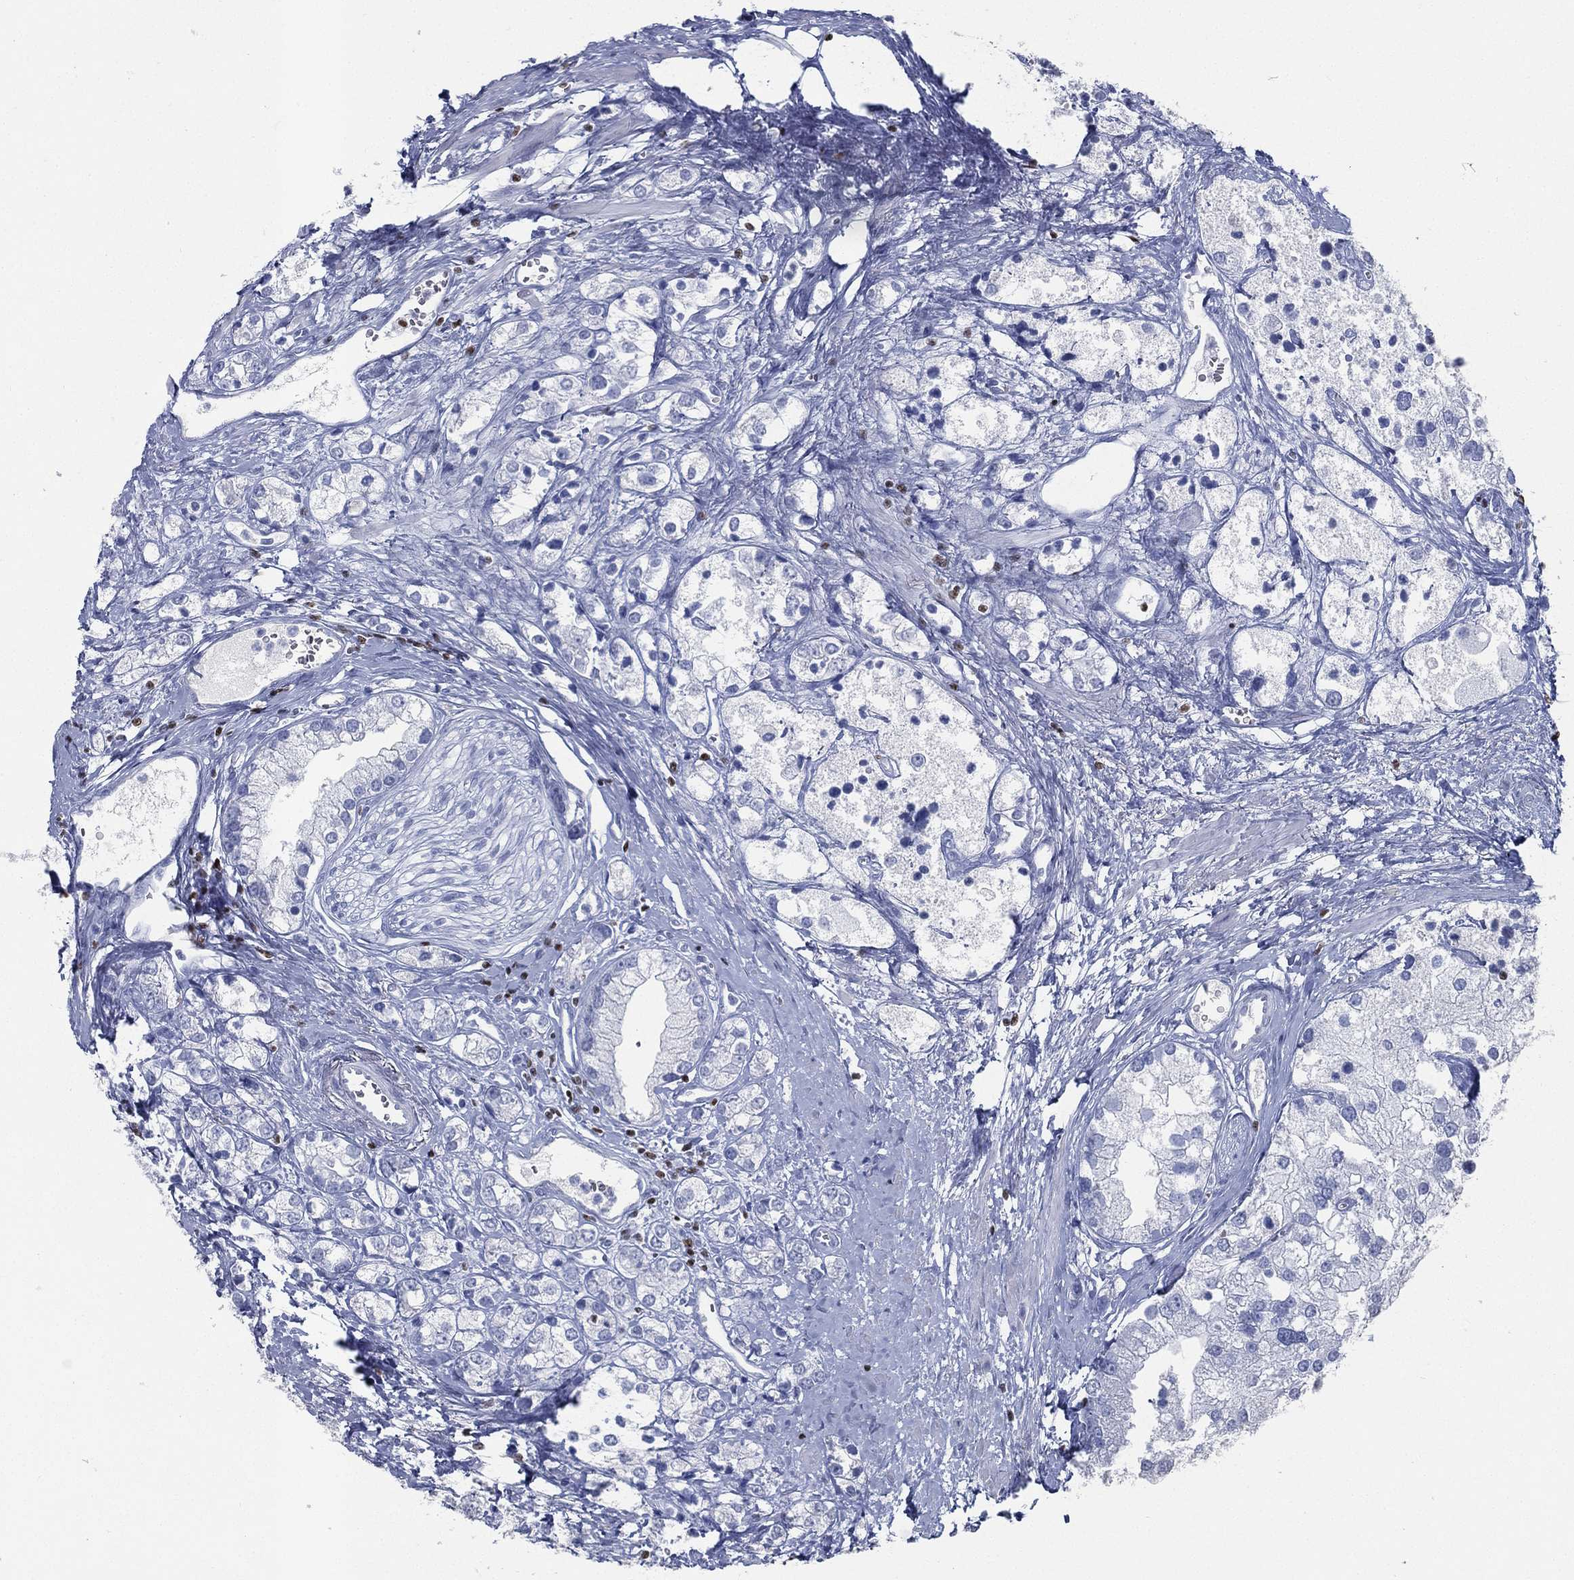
{"staining": {"intensity": "negative", "quantity": "none", "location": "none"}, "tissue": "prostate cancer", "cell_type": "Tumor cells", "image_type": "cancer", "snomed": [{"axis": "morphology", "description": "Adenocarcinoma, NOS"}, {"axis": "topography", "description": "Prostate and seminal vesicle, NOS"}, {"axis": "topography", "description": "Prostate"}], "caption": "This micrograph is of prostate cancer (adenocarcinoma) stained with IHC to label a protein in brown with the nuclei are counter-stained blue. There is no staining in tumor cells.", "gene": "PYHIN1", "patient": {"sex": "male", "age": 79}}